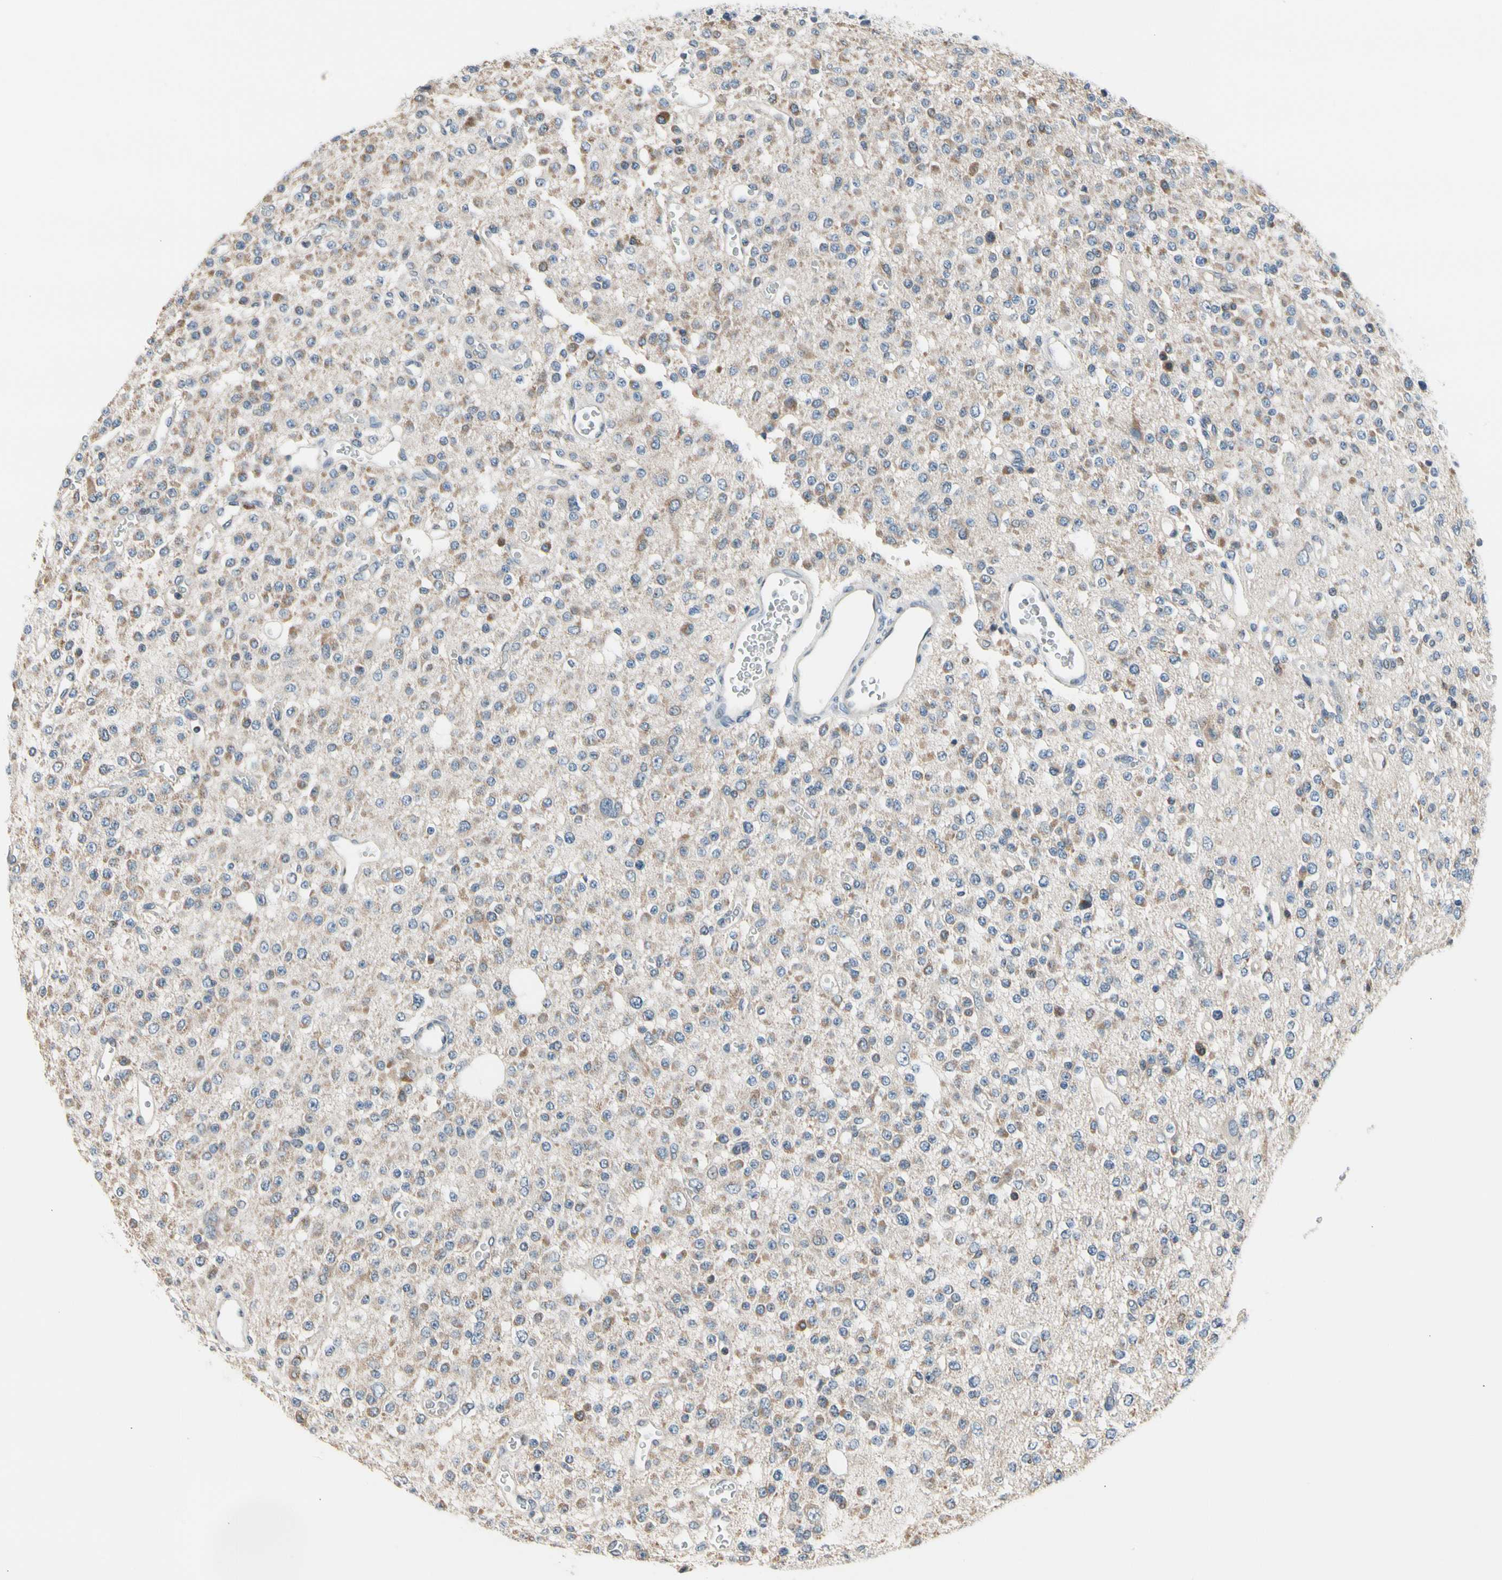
{"staining": {"intensity": "weak", "quantity": "25%-75%", "location": "cytoplasmic/membranous"}, "tissue": "glioma", "cell_type": "Tumor cells", "image_type": "cancer", "snomed": [{"axis": "morphology", "description": "Glioma, malignant, Low grade"}, {"axis": "topography", "description": "Brain"}], "caption": "Tumor cells exhibit low levels of weak cytoplasmic/membranous expression in about 25%-75% of cells in human malignant glioma (low-grade).", "gene": "SOX30", "patient": {"sex": "male", "age": 38}}